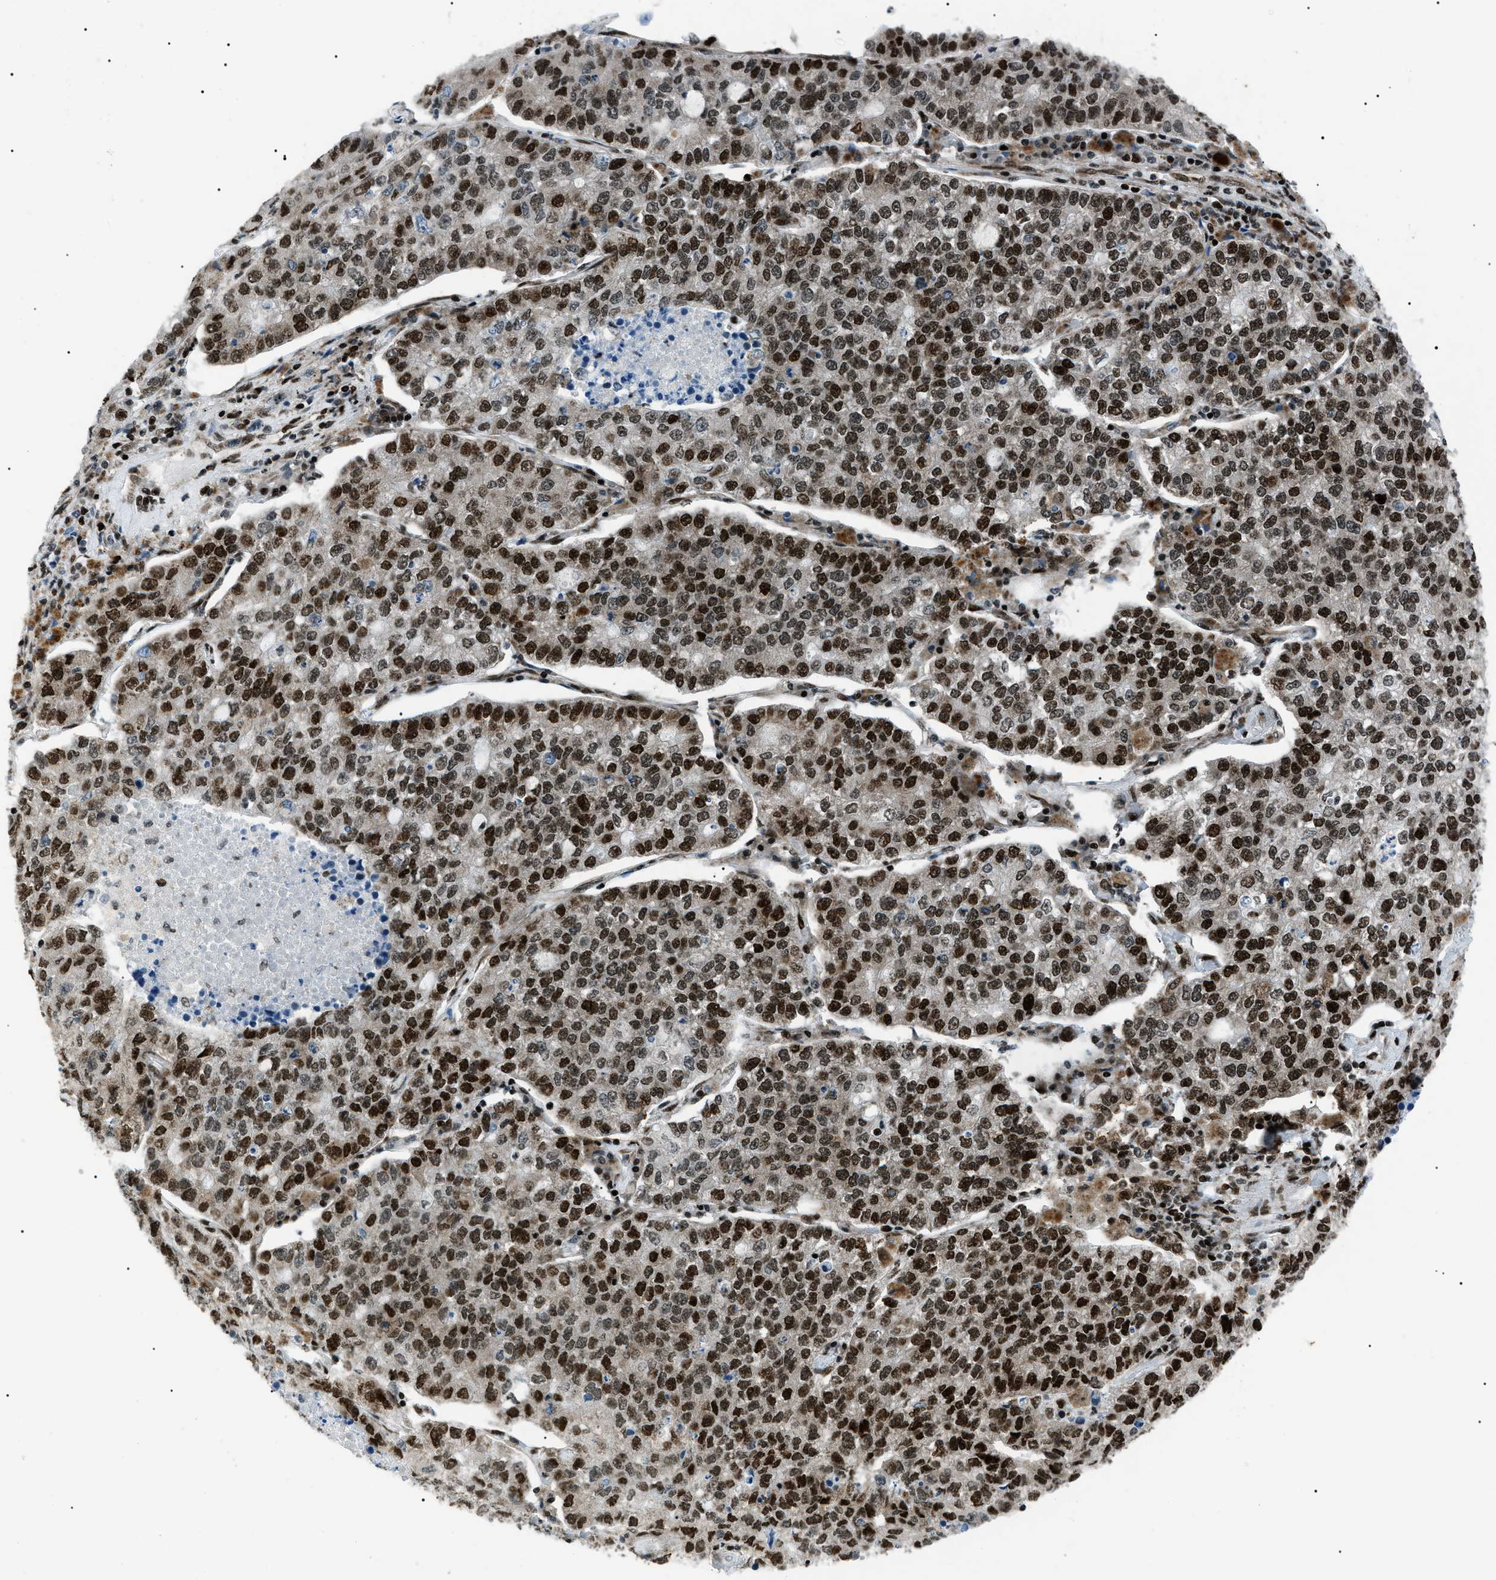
{"staining": {"intensity": "strong", "quantity": ">75%", "location": "nuclear"}, "tissue": "lung cancer", "cell_type": "Tumor cells", "image_type": "cancer", "snomed": [{"axis": "morphology", "description": "Adenocarcinoma, NOS"}, {"axis": "topography", "description": "Lung"}], "caption": "IHC histopathology image of lung adenocarcinoma stained for a protein (brown), which displays high levels of strong nuclear expression in about >75% of tumor cells.", "gene": "HNRNPK", "patient": {"sex": "male", "age": 49}}